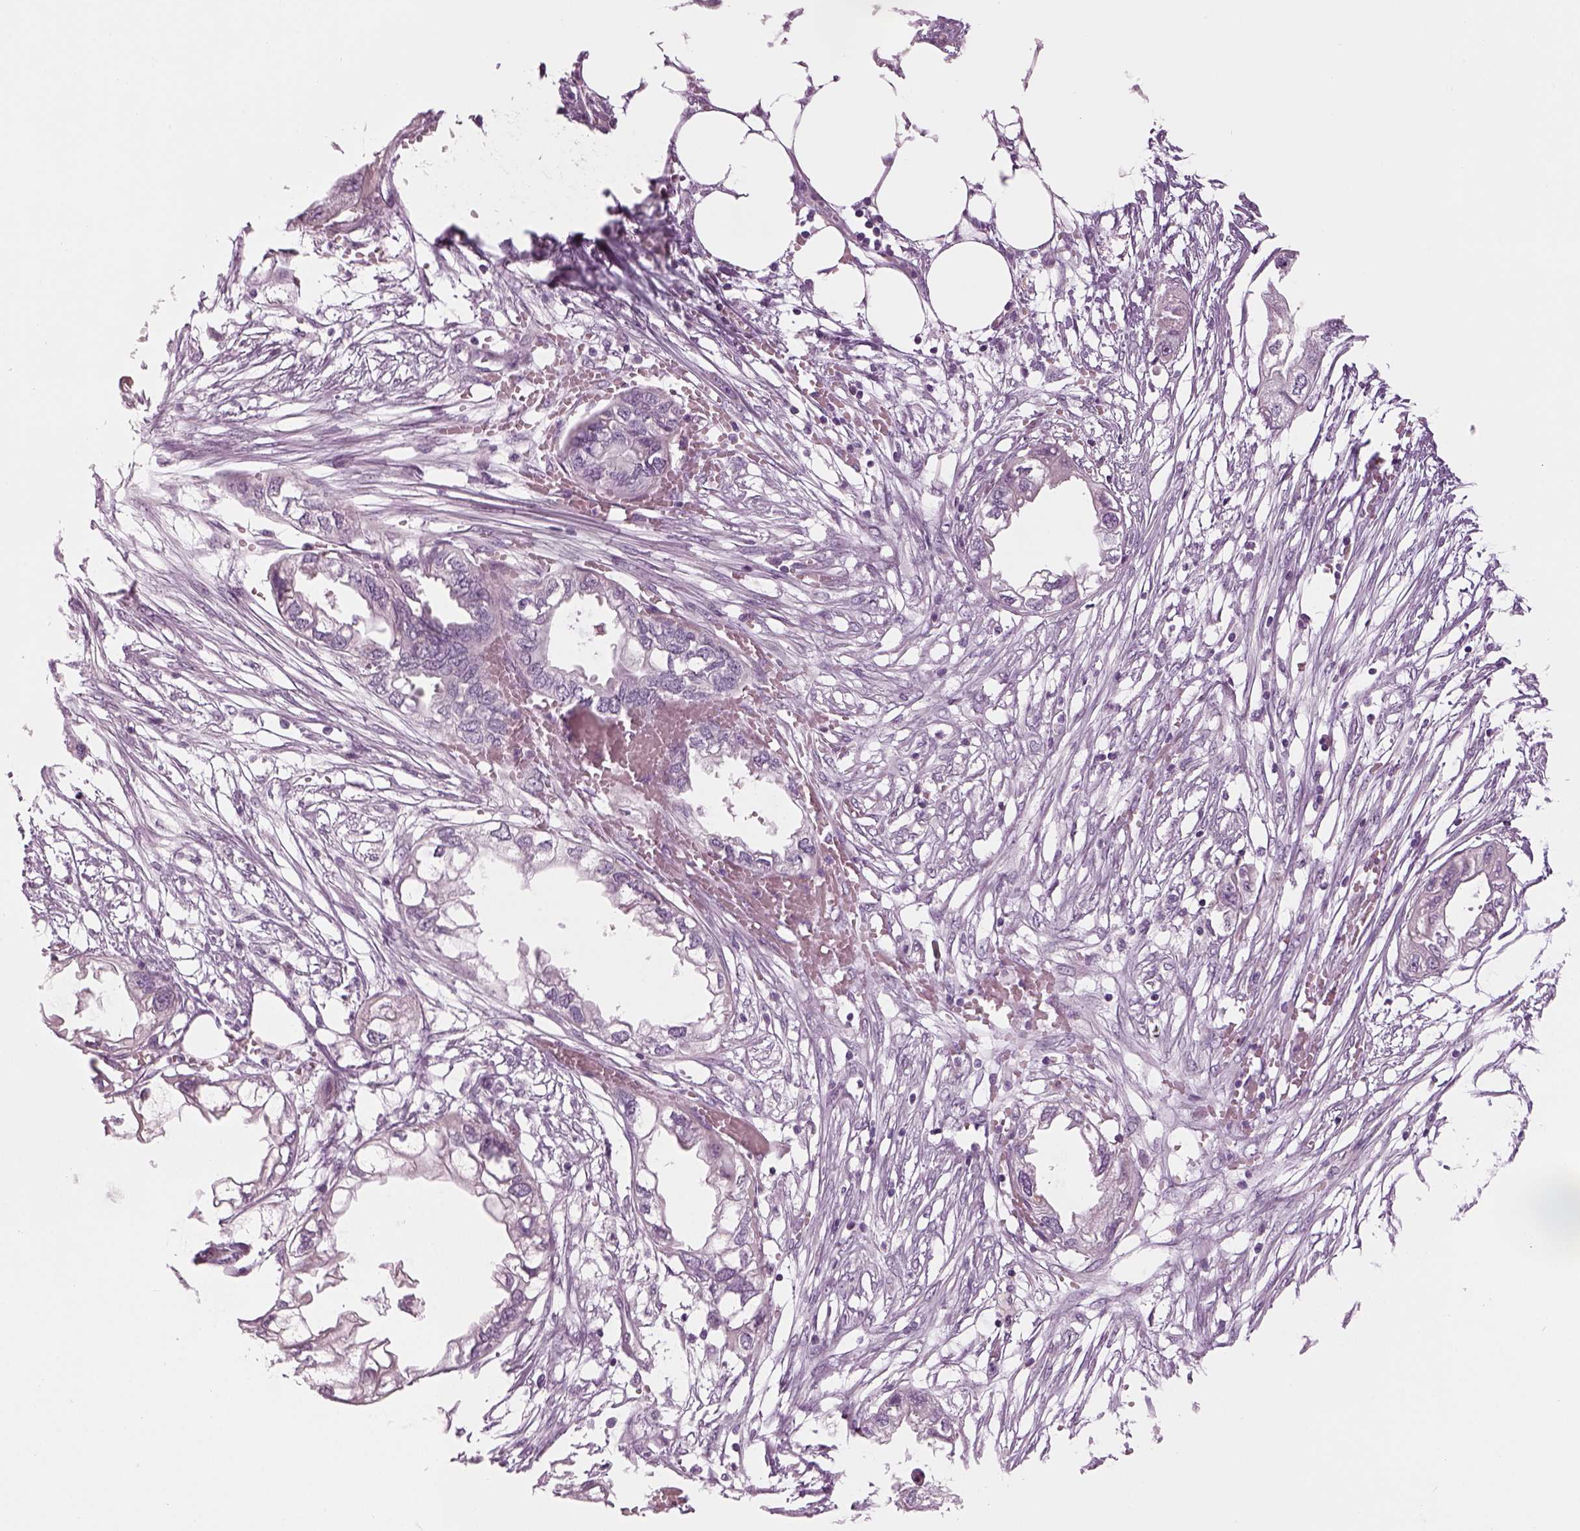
{"staining": {"intensity": "negative", "quantity": "none", "location": "none"}, "tissue": "endometrial cancer", "cell_type": "Tumor cells", "image_type": "cancer", "snomed": [{"axis": "morphology", "description": "Adenocarcinoma, NOS"}, {"axis": "morphology", "description": "Adenocarcinoma, metastatic, NOS"}, {"axis": "topography", "description": "Adipose tissue"}, {"axis": "topography", "description": "Endometrium"}], "caption": "High magnification brightfield microscopy of endometrial adenocarcinoma stained with DAB (3,3'-diaminobenzidine) (brown) and counterstained with hematoxylin (blue): tumor cells show no significant staining.", "gene": "LRRIQ3", "patient": {"sex": "female", "age": 67}}